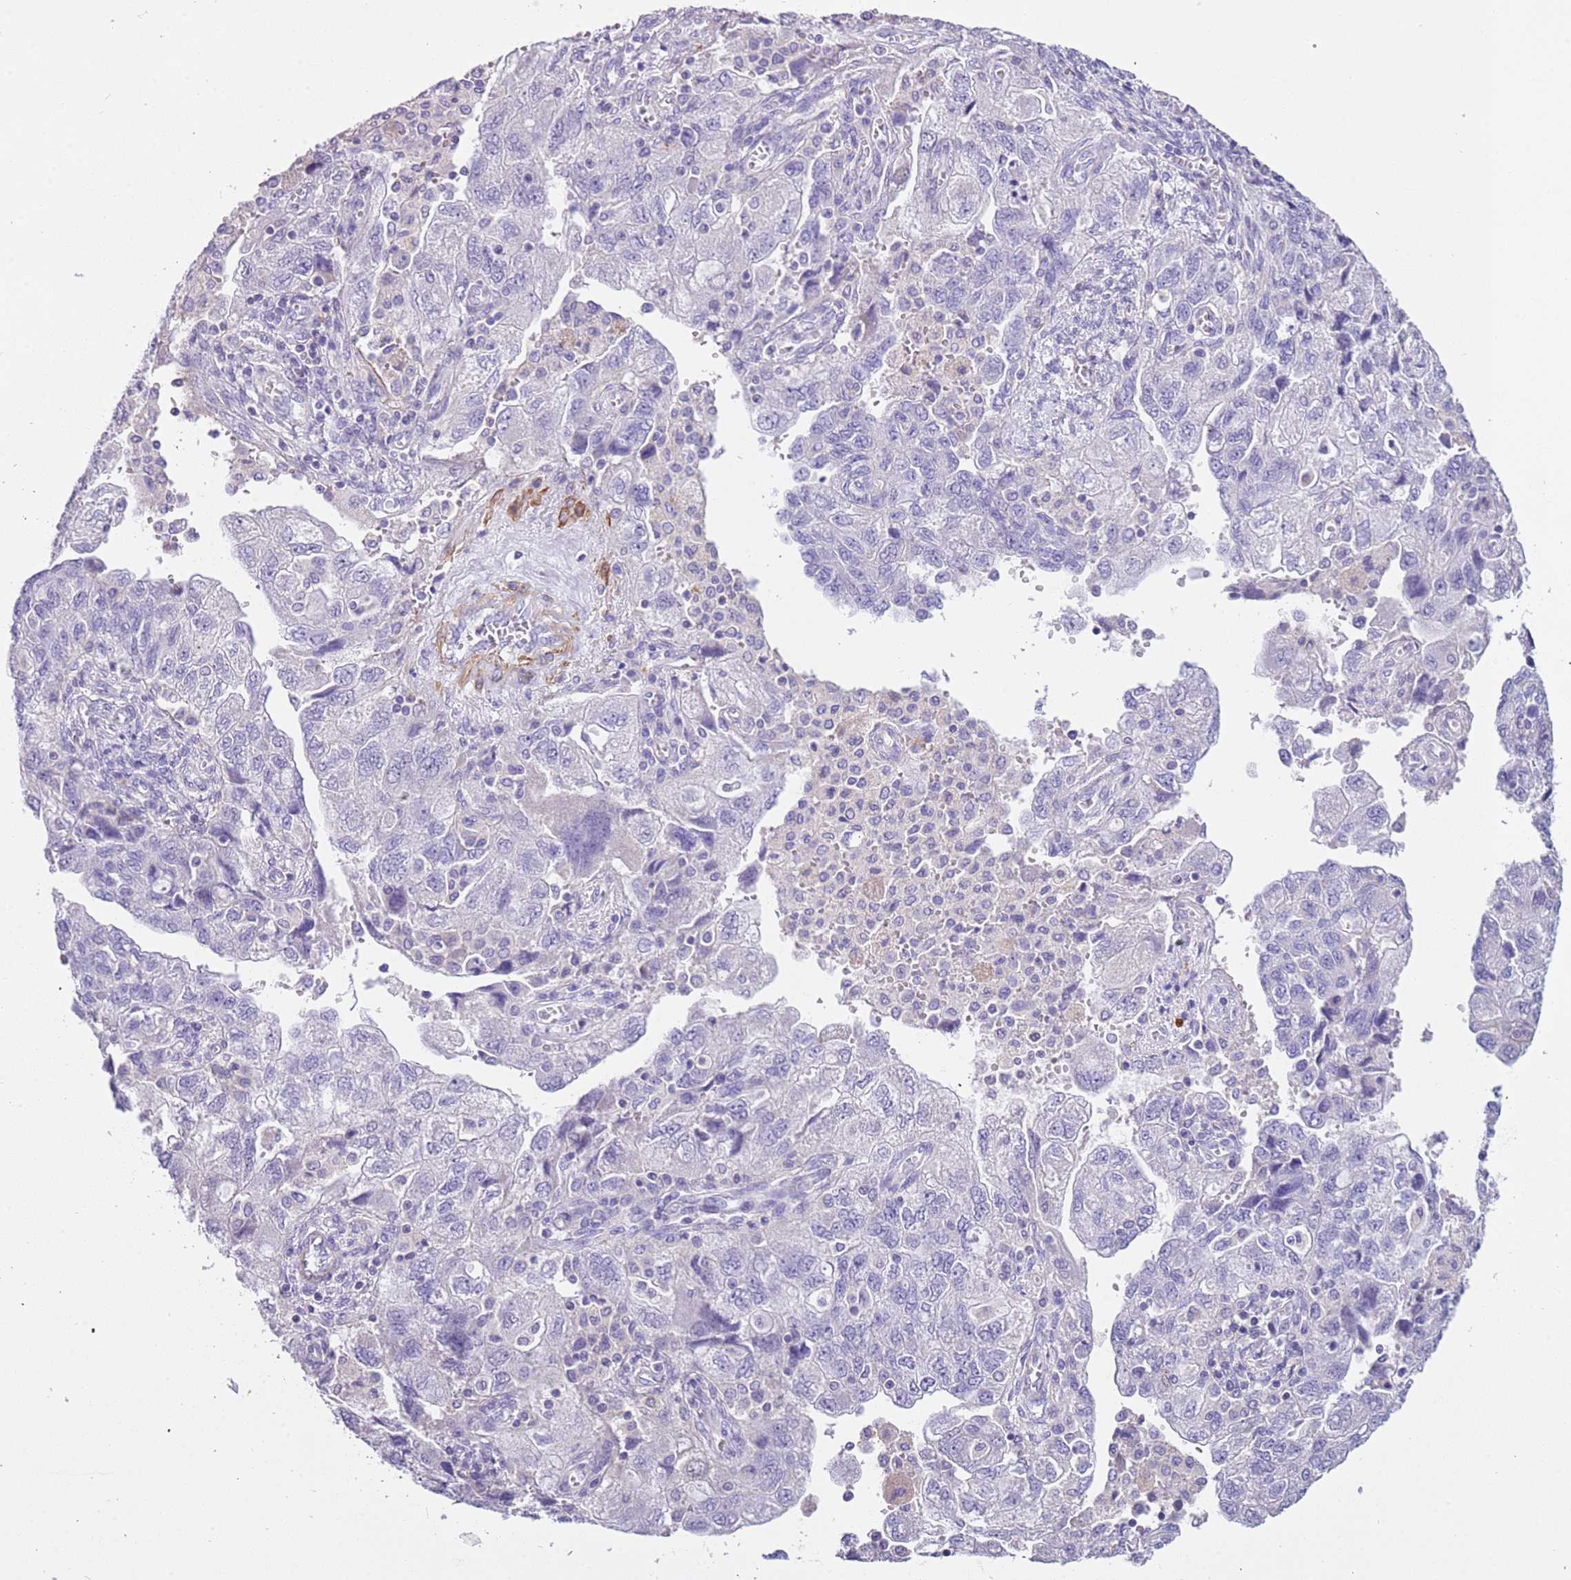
{"staining": {"intensity": "negative", "quantity": "none", "location": "none"}, "tissue": "ovarian cancer", "cell_type": "Tumor cells", "image_type": "cancer", "snomed": [{"axis": "morphology", "description": "Carcinoma, NOS"}, {"axis": "morphology", "description": "Cystadenocarcinoma, serous, NOS"}, {"axis": "topography", "description": "Ovary"}], "caption": "Immunohistochemistry image of human serous cystadenocarcinoma (ovarian) stained for a protein (brown), which shows no expression in tumor cells.", "gene": "PCGF2", "patient": {"sex": "female", "age": 69}}